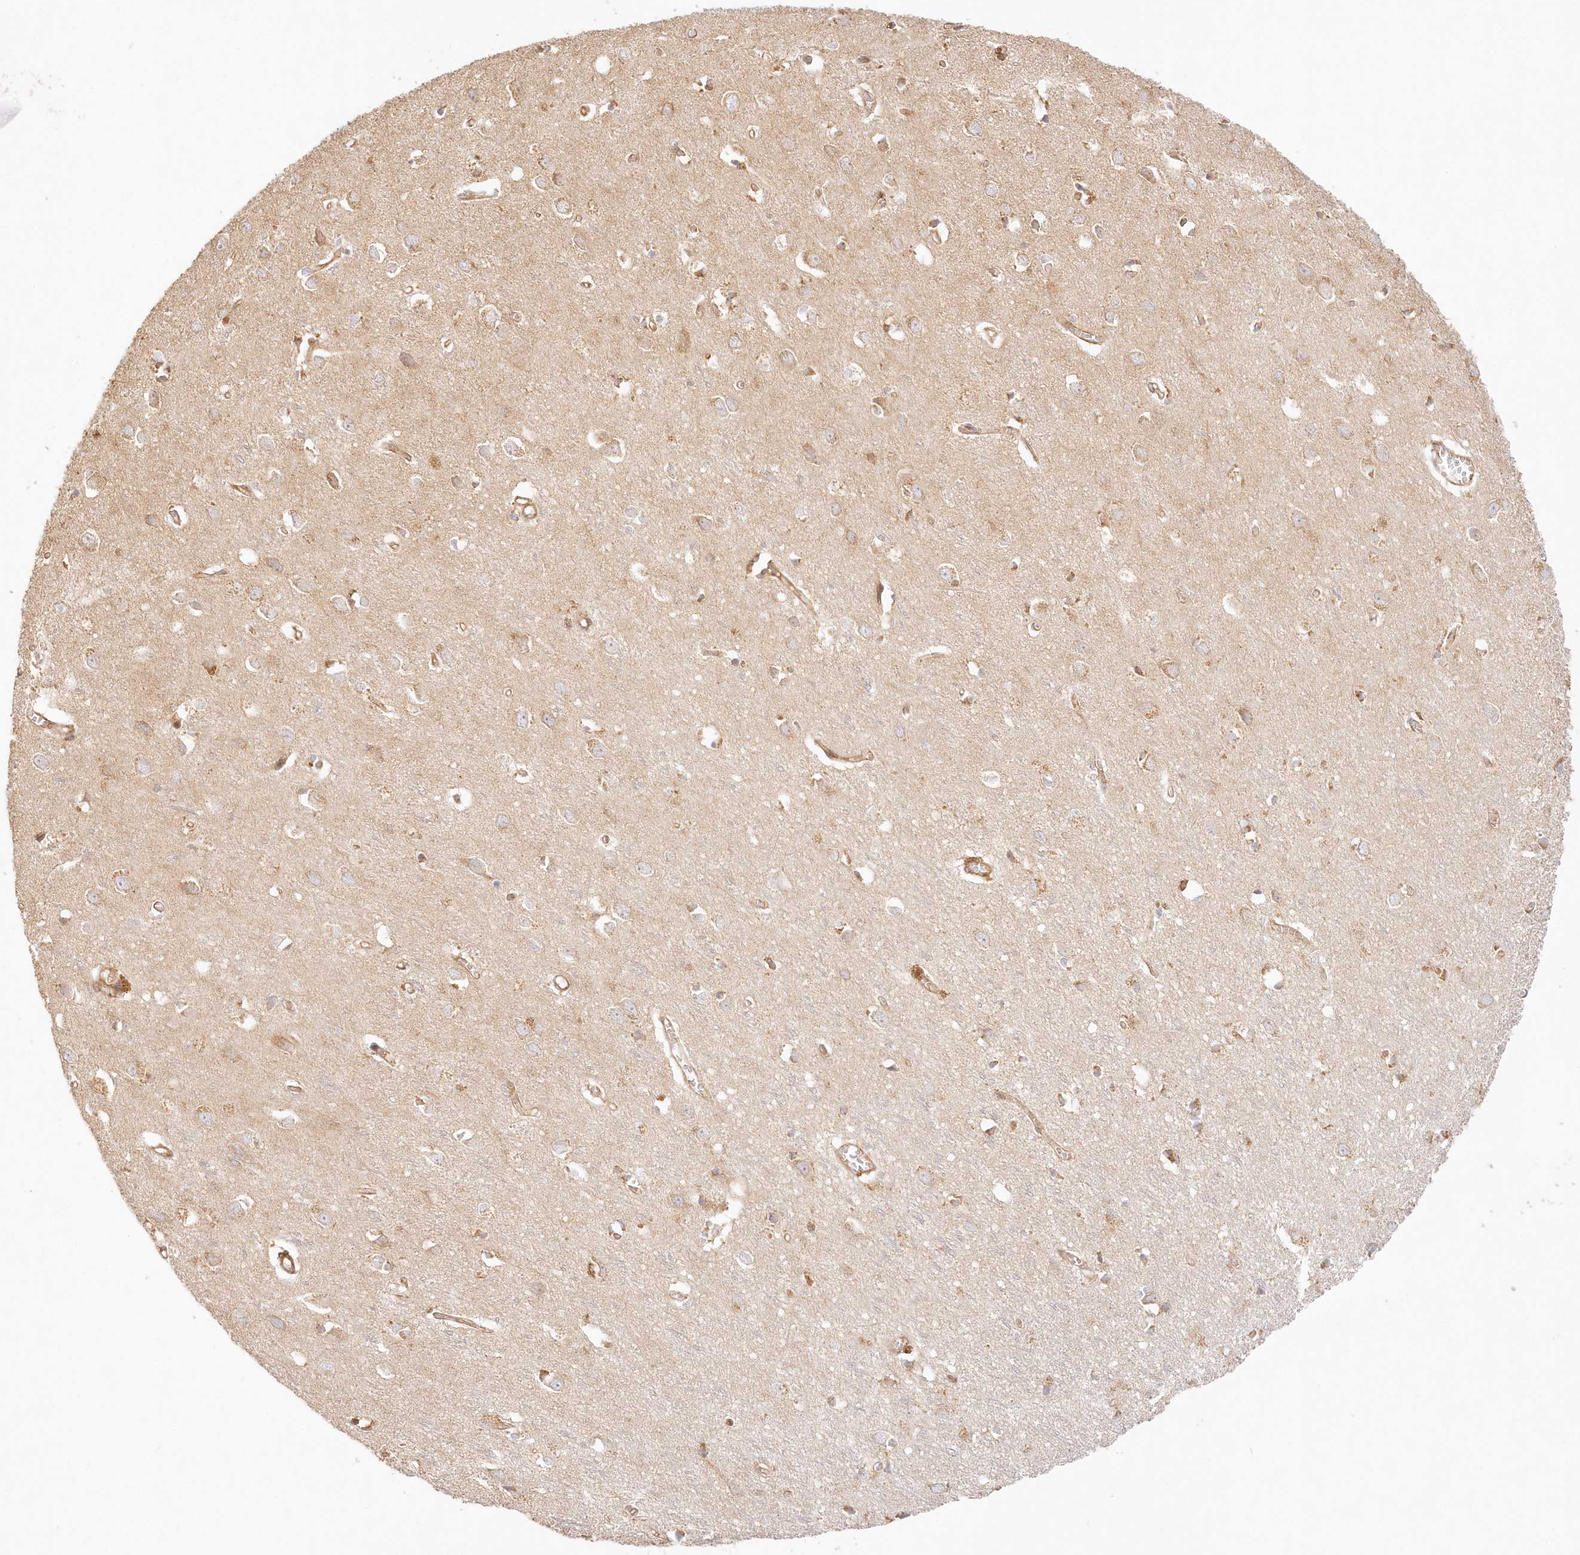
{"staining": {"intensity": "moderate", "quantity": ">75%", "location": "cytoplasmic/membranous"}, "tissue": "cerebral cortex", "cell_type": "Endothelial cells", "image_type": "normal", "snomed": [{"axis": "morphology", "description": "Normal tissue, NOS"}, {"axis": "topography", "description": "Cerebral cortex"}], "caption": "Cerebral cortex stained for a protein (brown) demonstrates moderate cytoplasmic/membranous positive positivity in approximately >75% of endothelial cells.", "gene": "KIAA0232", "patient": {"sex": "female", "age": 64}}